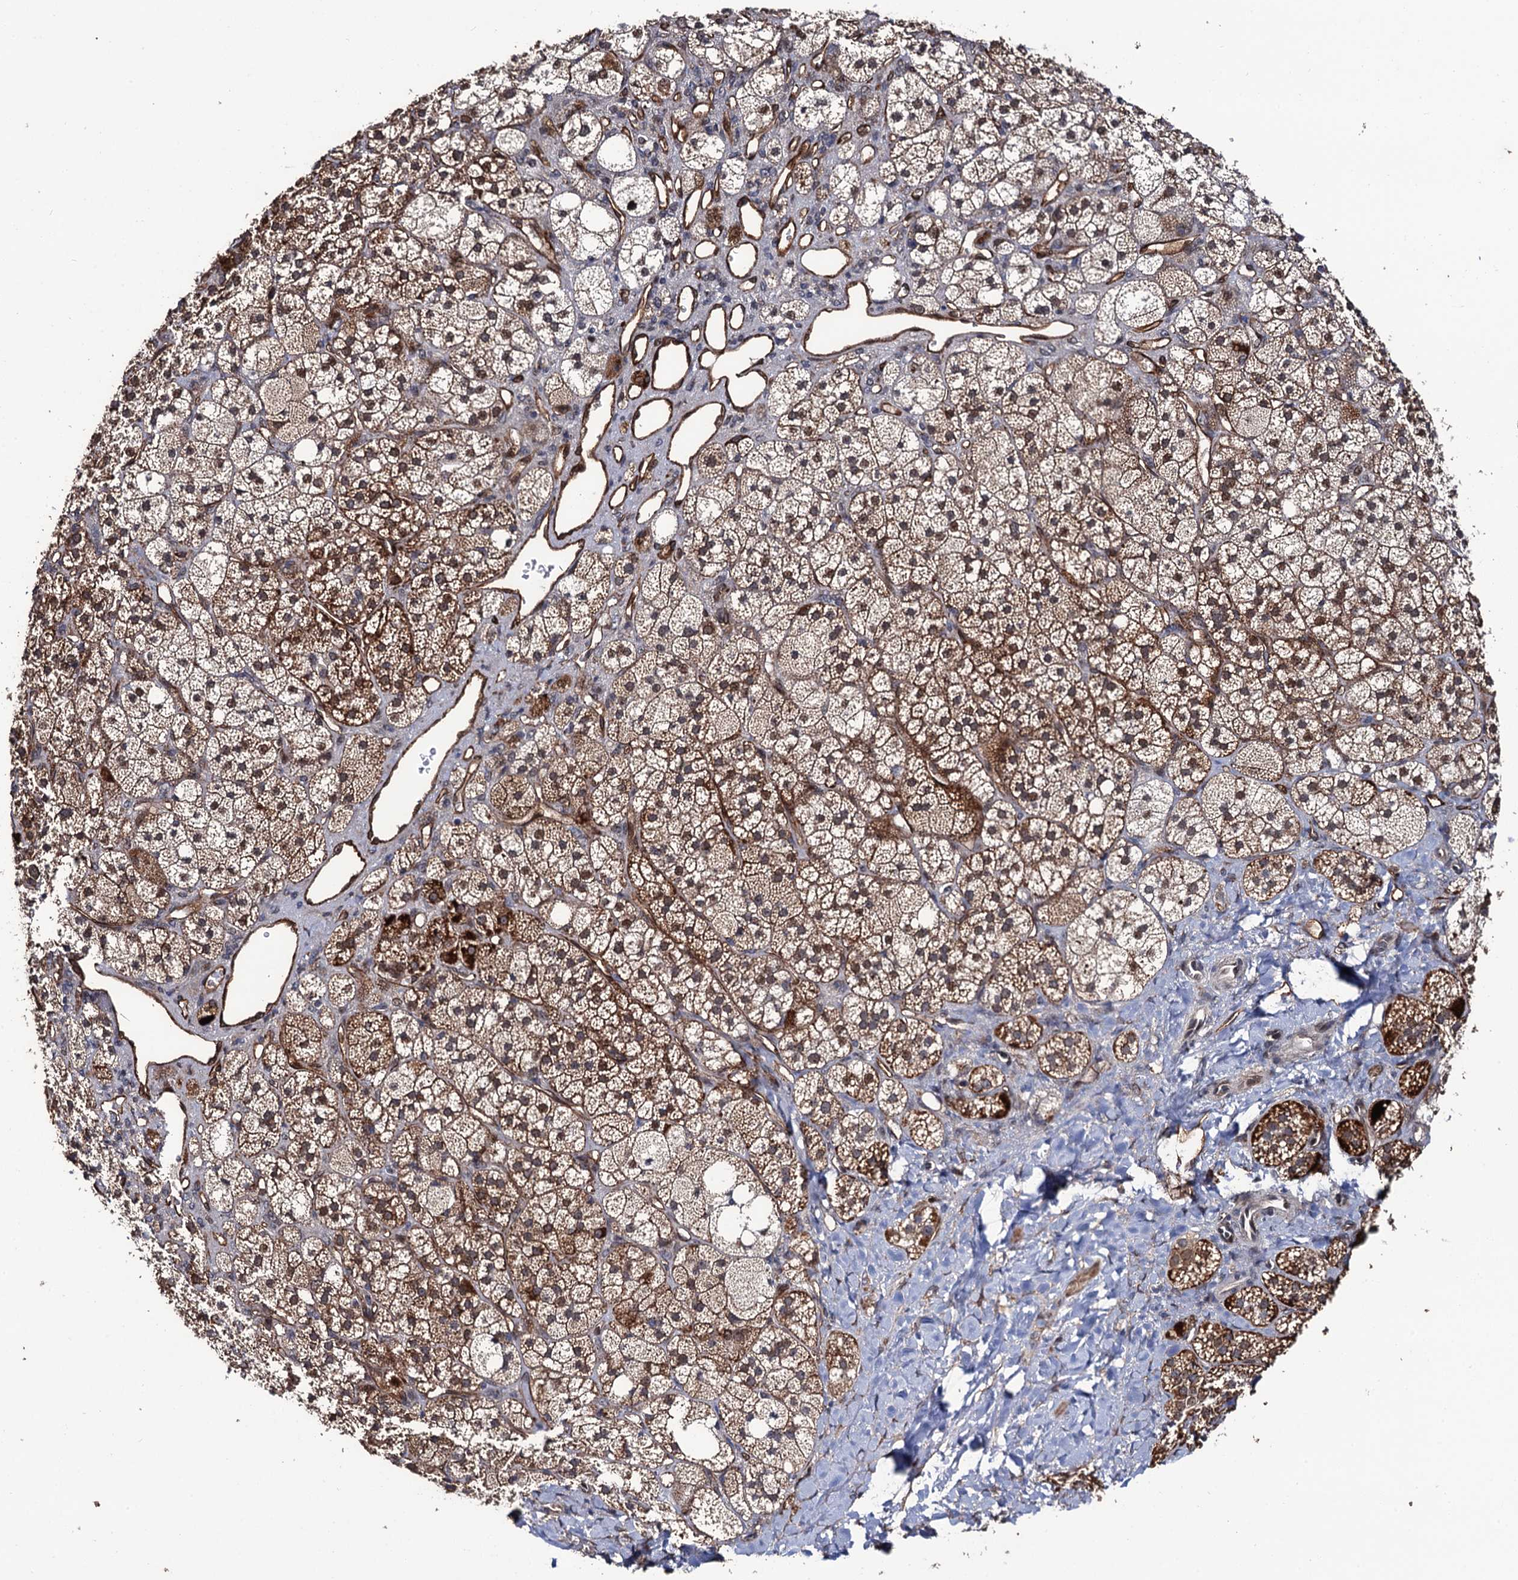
{"staining": {"intensity": "strong", "quantity": "25%-75%", "location": "cytoplasmic/membranous,nuclear"}, "tissue": "adrenal gland", "cell_type": "Glandular cells", "image_type": "normal", "snomed": [{"axis": "morphology", "description": "Normal tissue, NOS"}, {"axis": "topography", "description": "Adrenal gland"}], "caption": "Immunohistochemistry (IHC) of normal human adrenal gland exhibits high levels of strong cytoplasmic/membranous,nuclear staining in approximately 25%-75% of glandular cells. (Brightfield microscopy of DAB IHC at high magnification).", "gene": "LRRC63", "patient": {"sex": "male", "age": 61}}